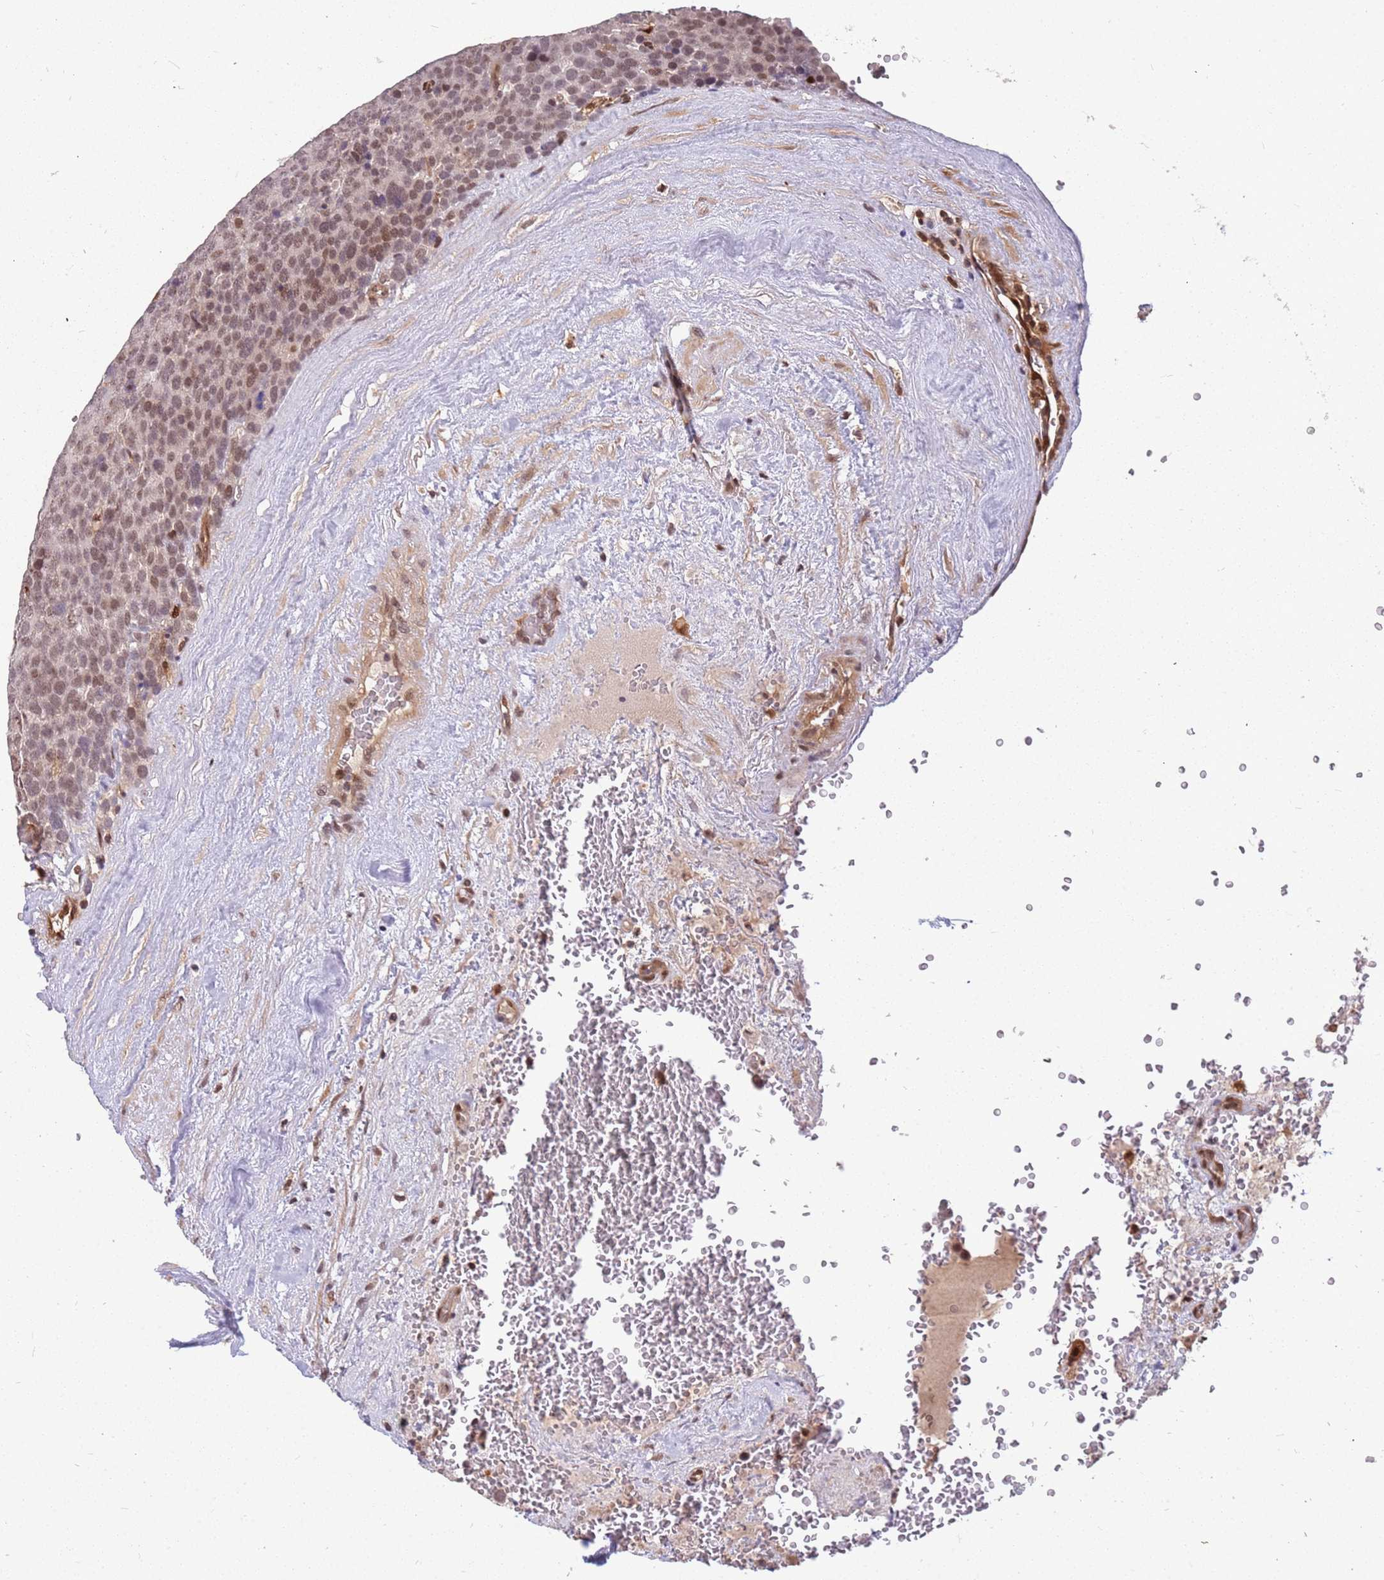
{"staining": {"intensity": "moderate", "quantity": ">75%", "location": "nuclear"}, "tissue": "testis cancer", "cell_type": "Tumor cells", "image_type": "cancer", "snomed": [{"axis": "morphology", "description": "Seminoma, NOS"}, {"axis": "topography", "description": "Testis"}], "caption": "Immunohistochemical staining of seminoma (testis) demonstrates medium levels of moderate nuclear staining in approximately >75% of tumor cells. The protein of interest is stained brown, and the nuclei are stained in blue (DAB IHC with brightfield microscopy, high magnification).", "gene": "GBP2", "patient": {"sex": "male", "age": 71}}